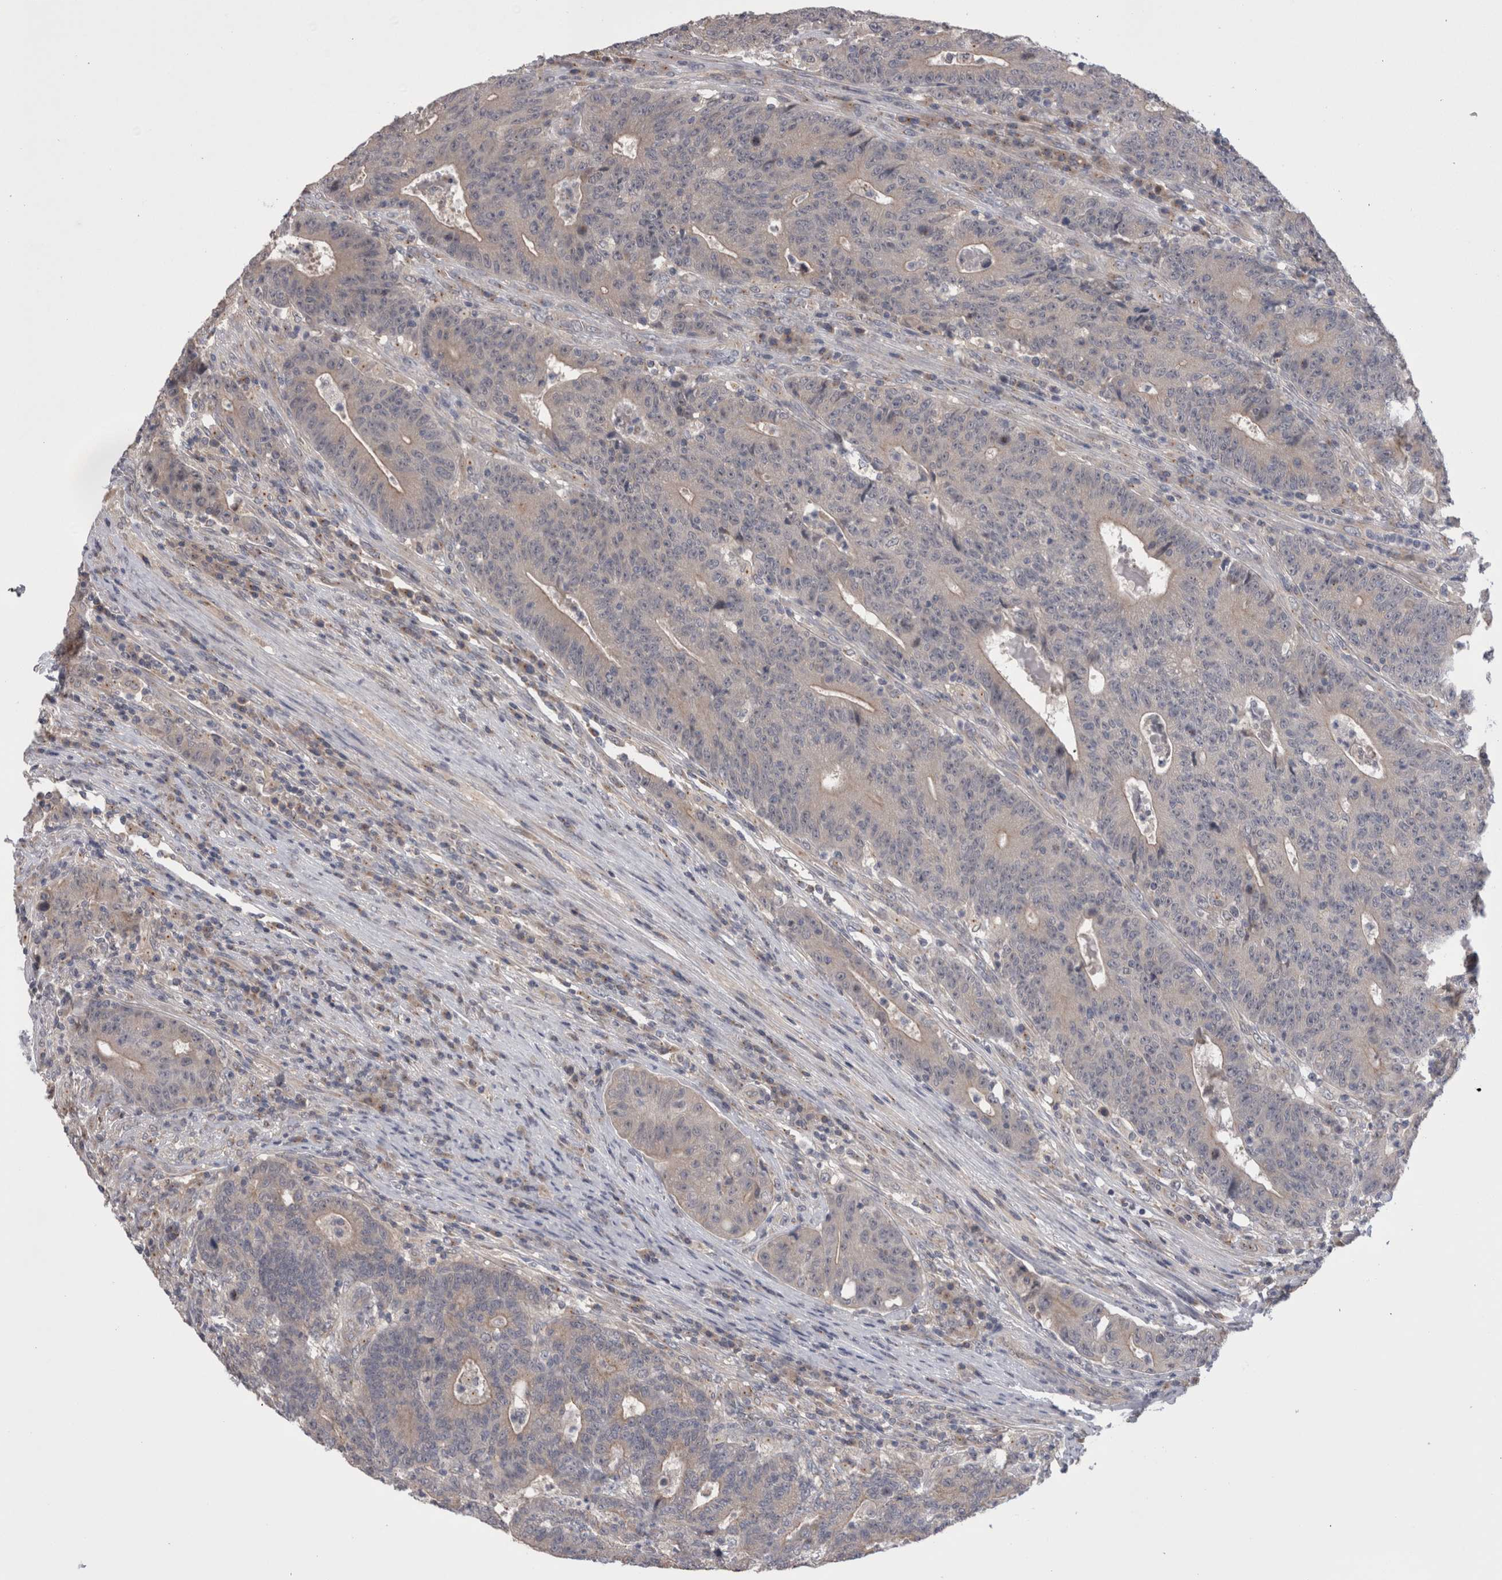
{"staining": {"intensity": "negative", "quantity": "none", "location": "none"}, "tissue": "colorectal cancer", "cell_type": "Tumor cells", "image_type": "cancer", "snomed": [{"axis": "morphology", "description": "Normal tissue, NOS"}, {"axis": "morphology", "description": "Adenocarcinoma, NOS"}, {"axis": "topography", "description": "Colon"}], "caption": "High power microscopy image of an immunohistochemistry histopathology image of colorectal adenocarcinoma, revealing no significant expression in tumor cells.", "gene": "DCTN6", "patient": {"sex": "female", "age": 75}}